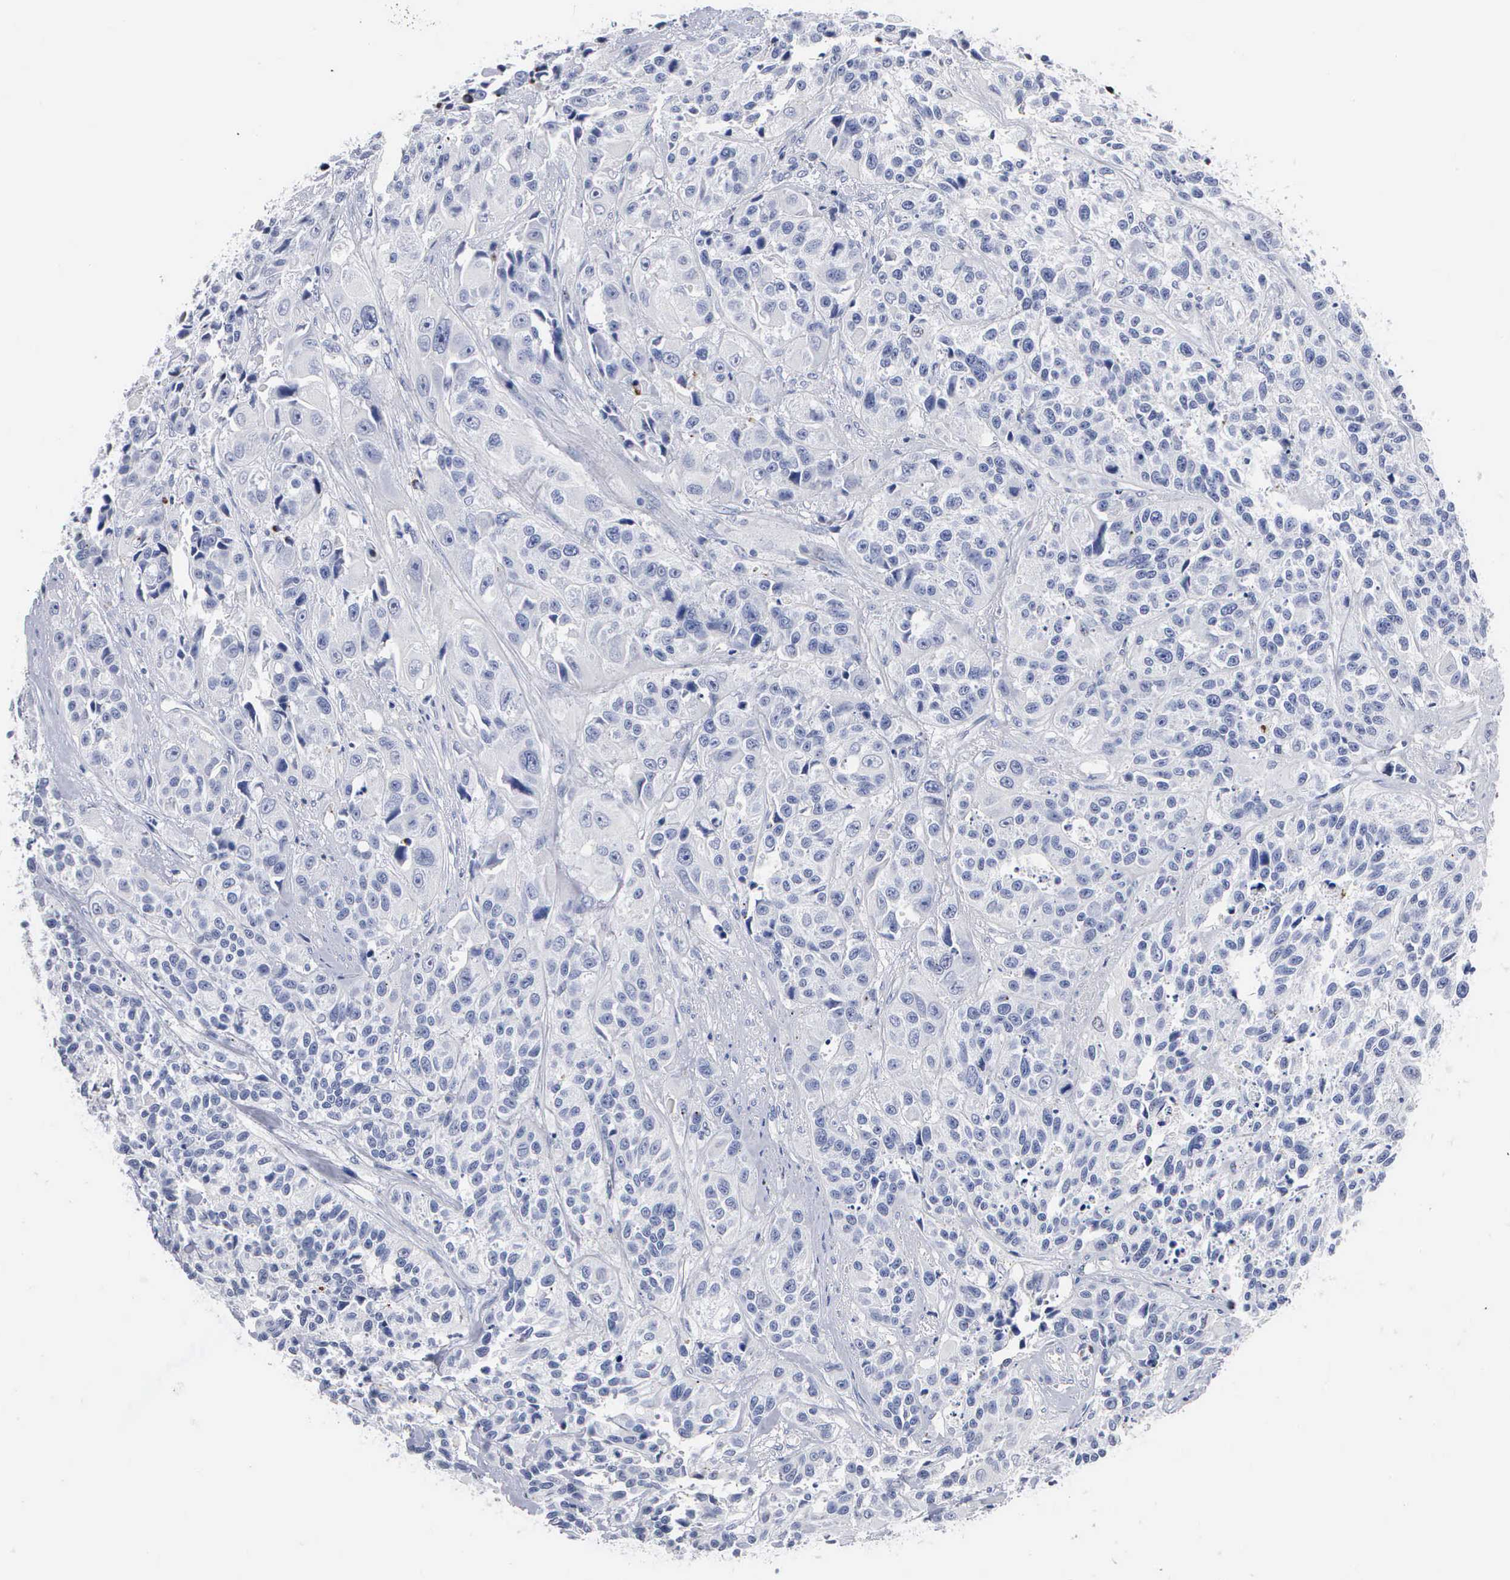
{"staining": {"intensity": "negative", "quantity": "none", "location": "none"}, "tissue": "urothelial cancer", "cell_type": "Tumor cells", "image_type": "cancer", "snomed": [{"axis": "morphology", "description": "Urothelial carcinoma, High grade"}, {"axis": "topography", "description": "Urinary bladder"}], "caption": "DAB immunohistochemical staining of human urothelial carcinoma (high-grade) demonstrates no significant positivity in tumor cells.", "gene": "ASPHD2", "patient": {"sex": "female", "age": 81}}